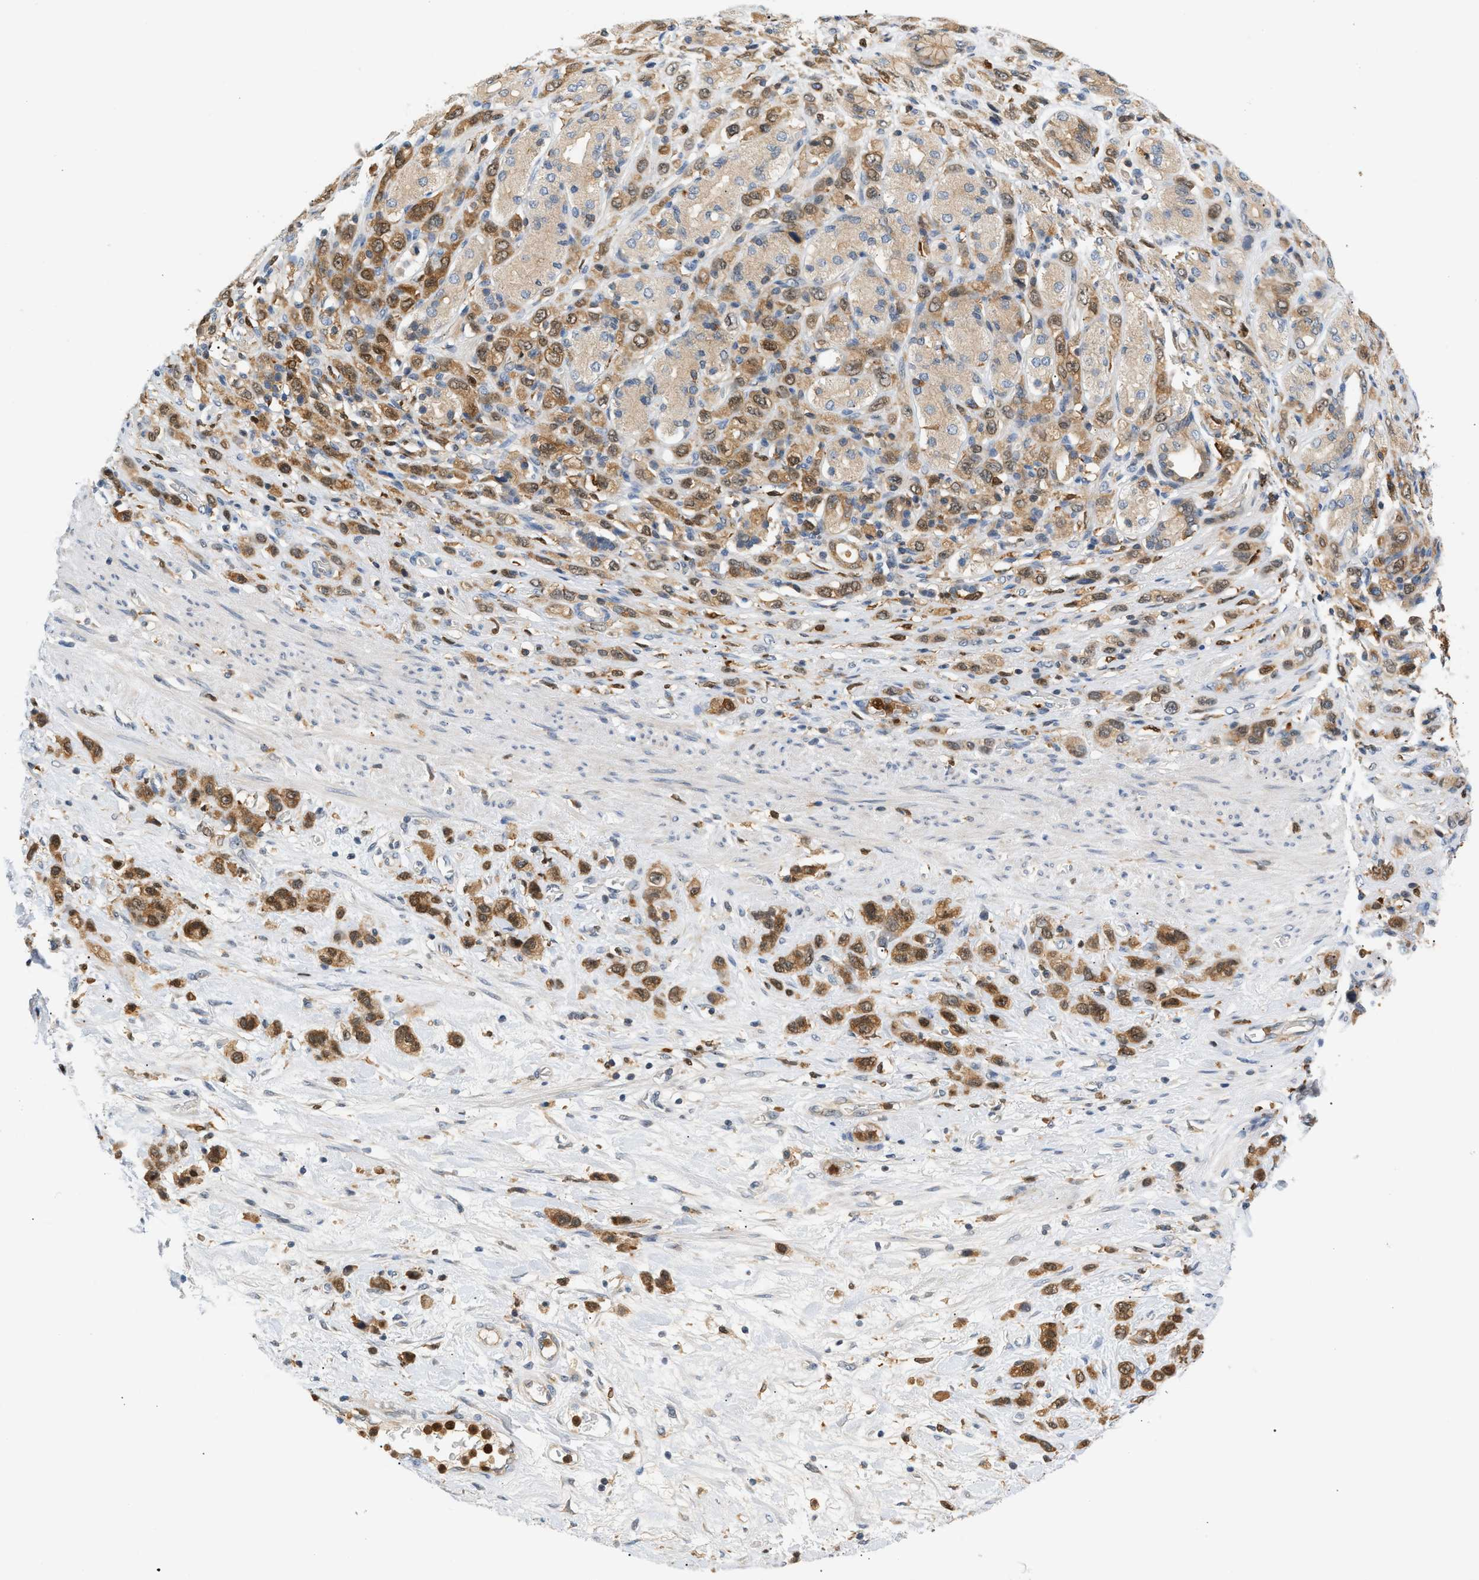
{"staining": {"intensity": "moderate", "quantity": ">75%", "location": "cytoplasmic/membranous"}, "tissue": "stomach cancer", "cell_type": "Tumor cells", "image_type": "cancer", "snomed": [{"axis": "morphology", "description": "Adenocarcinoma, NOS"}, {"axis": "morphology", "description": "Adenocarcinoma, High grade"}, {"axis": "topography", "description": "Stomach, upper"}, {"axis": "topography", "description": "Stomach, lower"}], "caption": "A histopathology image showing moderate cytoplasmic/membranous positivity in approximately >75% of tumor cells in adenocarcinoma (stomach), as visualized by brown immunohistochemical staining.", "gene": "PYCARD", "patient": {"sex": "female", "age": 65}}